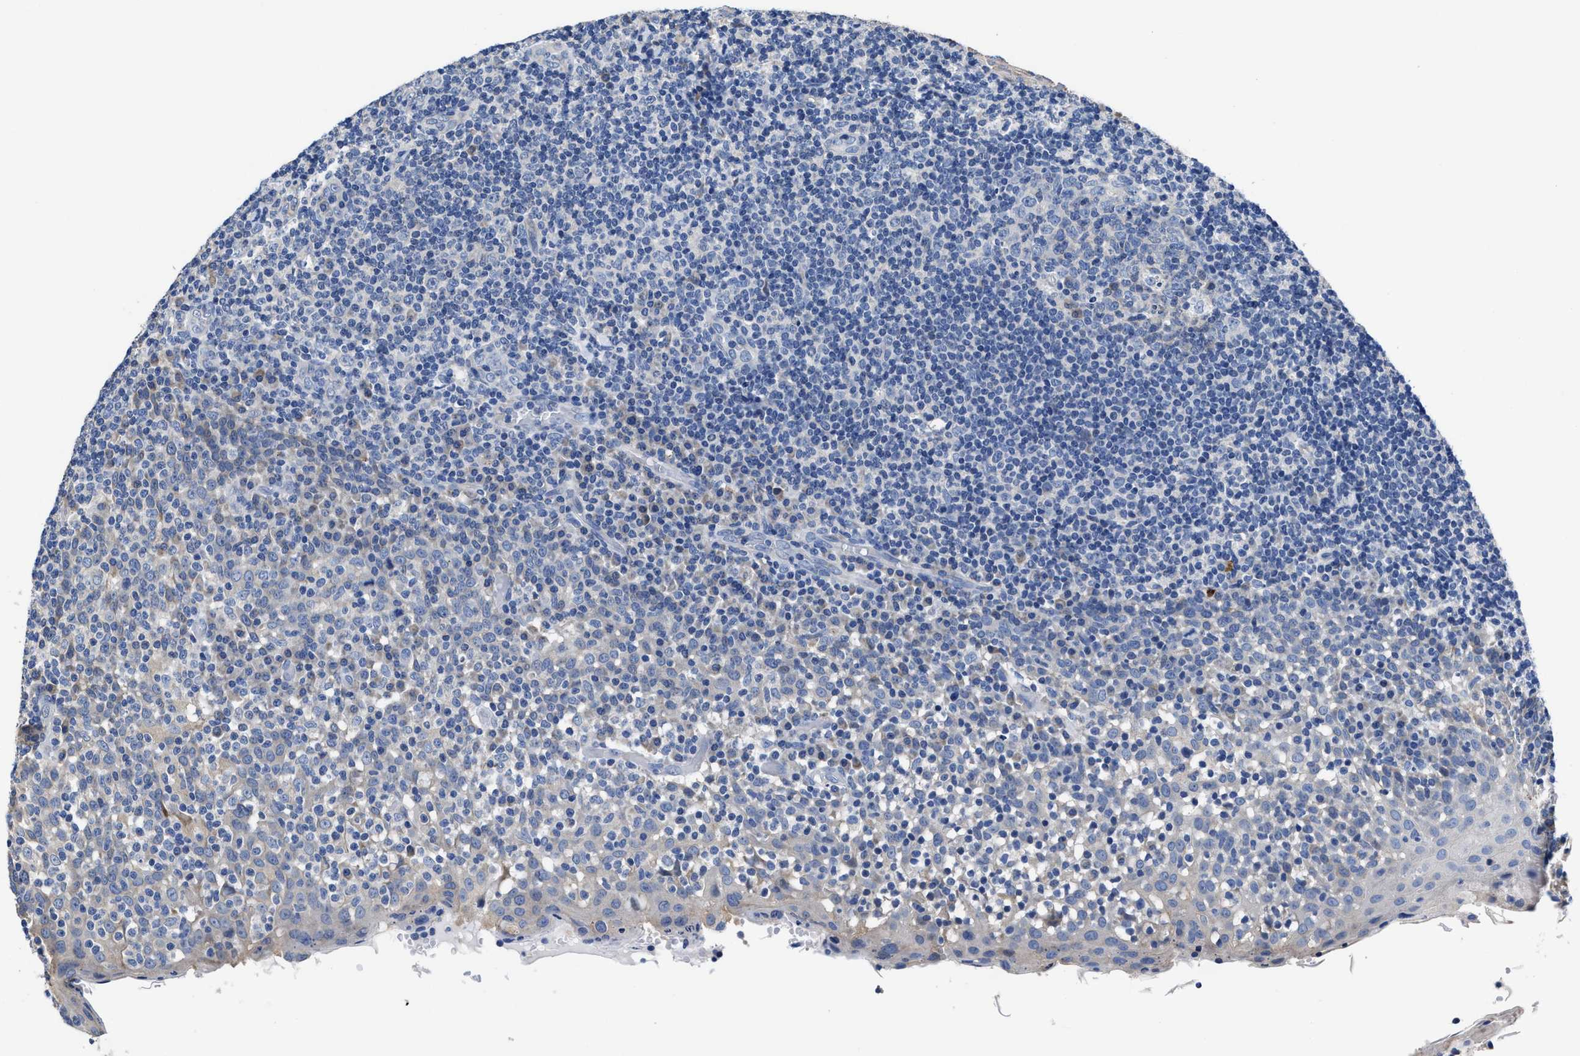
{"staining": {"intensity": "negative", "quantity": "none", "location": "none"}, "tissue": "tonsil", "cell_type": "Germinal center cells", "image_type": "normal", "snomed": [{"axis": "morphology", "description": "Normal tissue, NOS"}, {"axis": "topography", "description": "Tonsil"}], "caption": "An IHC micrograph of normal tonsil is shown. There is no staining in germinal center cells of tonsil.", "gene": "HOOK1", "patient": {"sex": "female", "age": 19}}